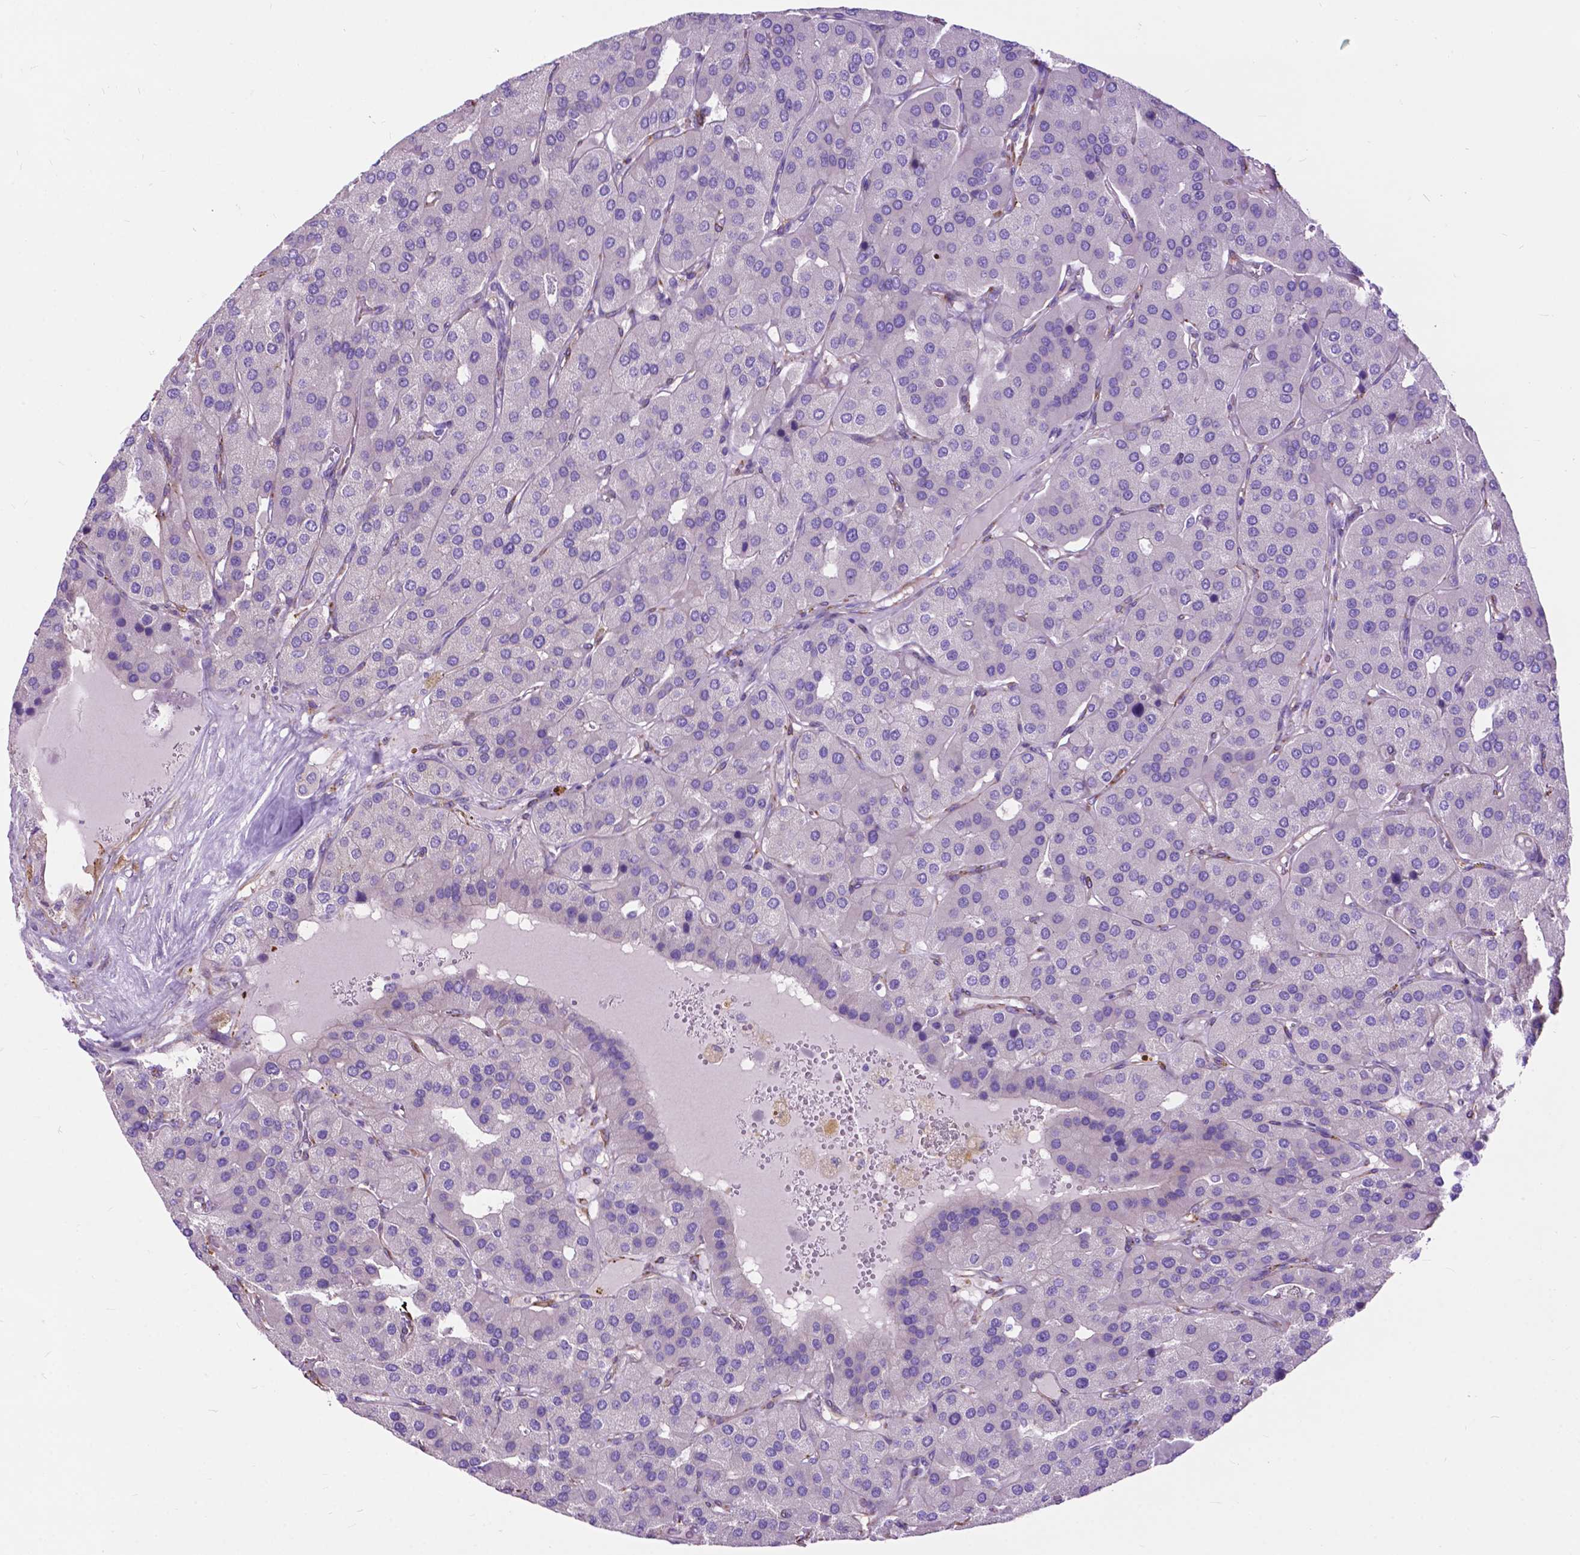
{"staining": {"intensity": "negative", "quantity": "none", "location": "none"}, "tissue": "parathyroid gland", "cell_type": "Glandular cells", "image_type": "normal", "snomed": [{"axis": "morphology", "description": "Normal tissue, NOS"}, {"axis": "morphology", "description": "Adenoma, NOS"}, {"axis": "topography", "description": "Parathyroid gland"}], "caption": "Image shows no protein expression in glandular cells of benign parathyroid gland.", "gene": "PCDHA12", "patient": {"sex": "female", "age": 86}}